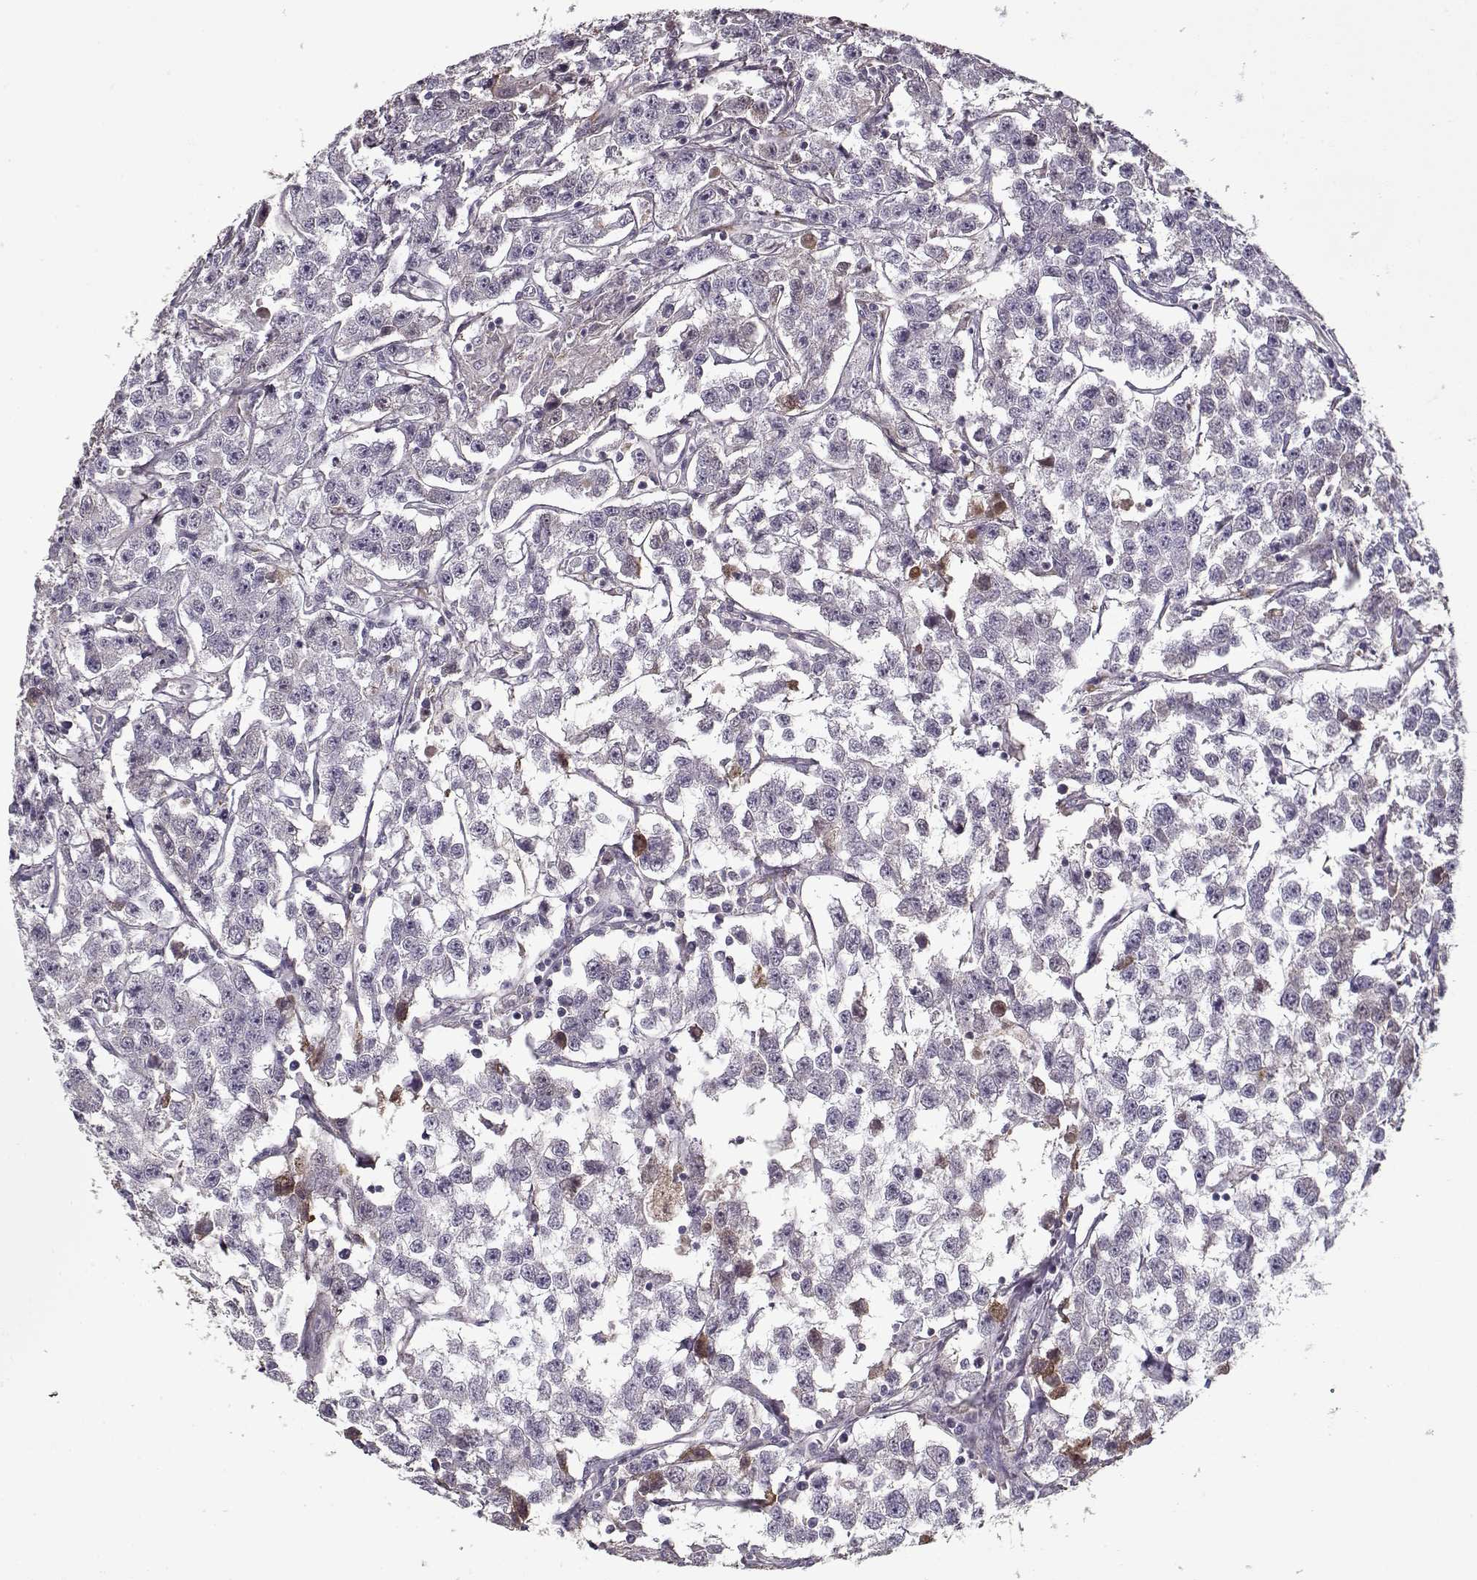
{"staining": {"intensity": "negative", "quantity": "none", "location": "none"}, "tissue": "testis cancer", "cell_type": "Tumor cells", "image_type": "cancer", "snomed": [{"axis": "morphology", "description": "Seminoma, NOS"}, {"axis": "topography", "description": "Testis"}], "caption": "Tumor cells show no significant protein expression in testis cancer (seminoma). (DAB IHC with hematoxylin counter stain).", "gene": "LAMA2", "patient": {"sex": "male", "age": 59}}